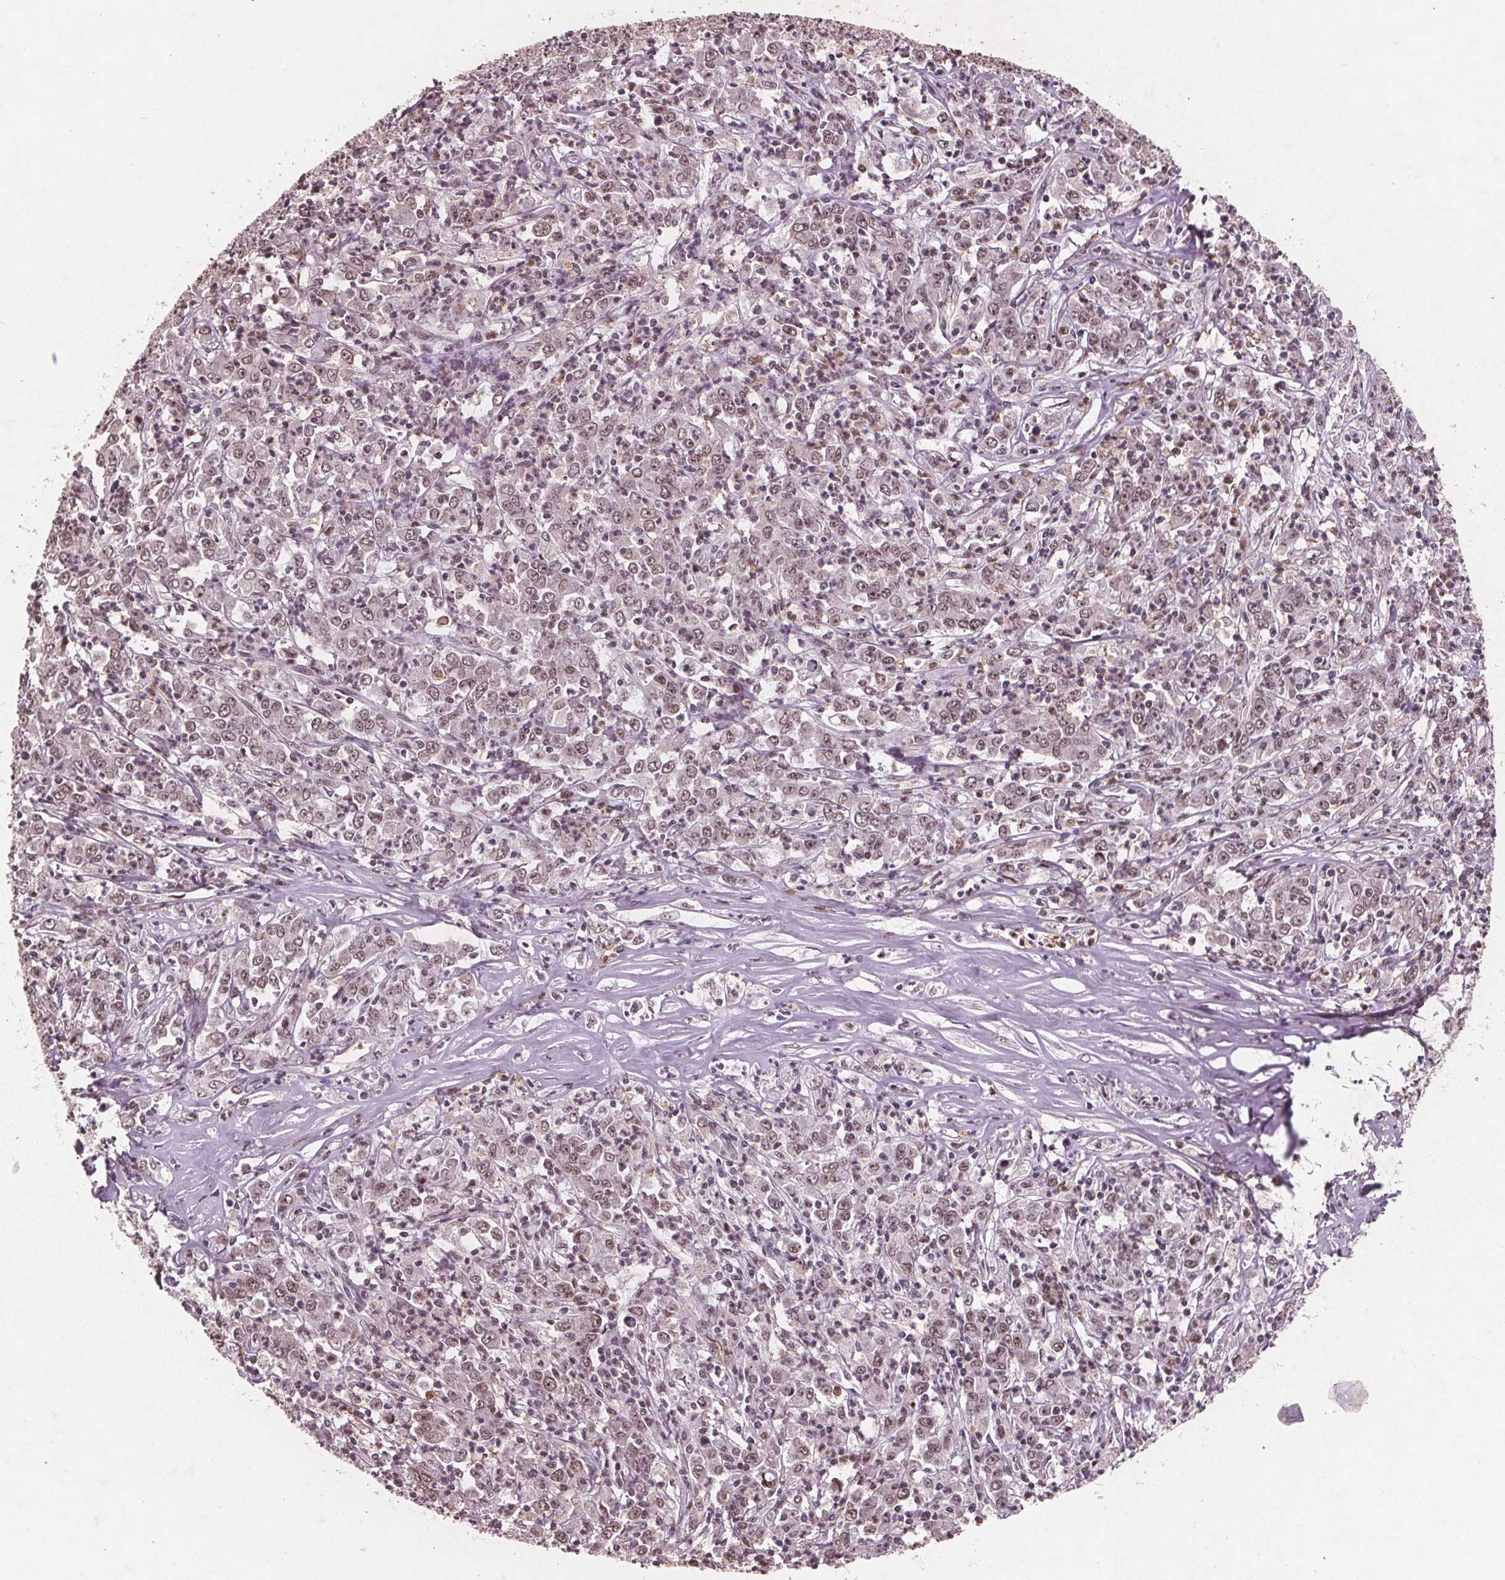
{"staining": {"intensity": "weak", "quantity": ">75%", "location": "nuclear"}, "tissue": "stomach cancer", "cell_type": "Tumor cells", "image_type": "cancer", "snomed": [{"axis": "morphology", "description": "Adenocarcinoma, NOS"}, {"axis": "topography", "description": "Stomach, lower"}], "caption": "Immunohistochemistry (IHC) staining of stomach adenocarcinoma, which displays low levels of weak nuclear positivity in about >75% of tumor cells indicating weak nuclear protein positivity. The staining was performed using DAB (3,3'-diaminobenzidine) (brown) for protein detection and nuclei were counterstained in hematoxylin (blue).", "gene": "RPS6KA2", "patient": {"sex": "female", "age": 71}}